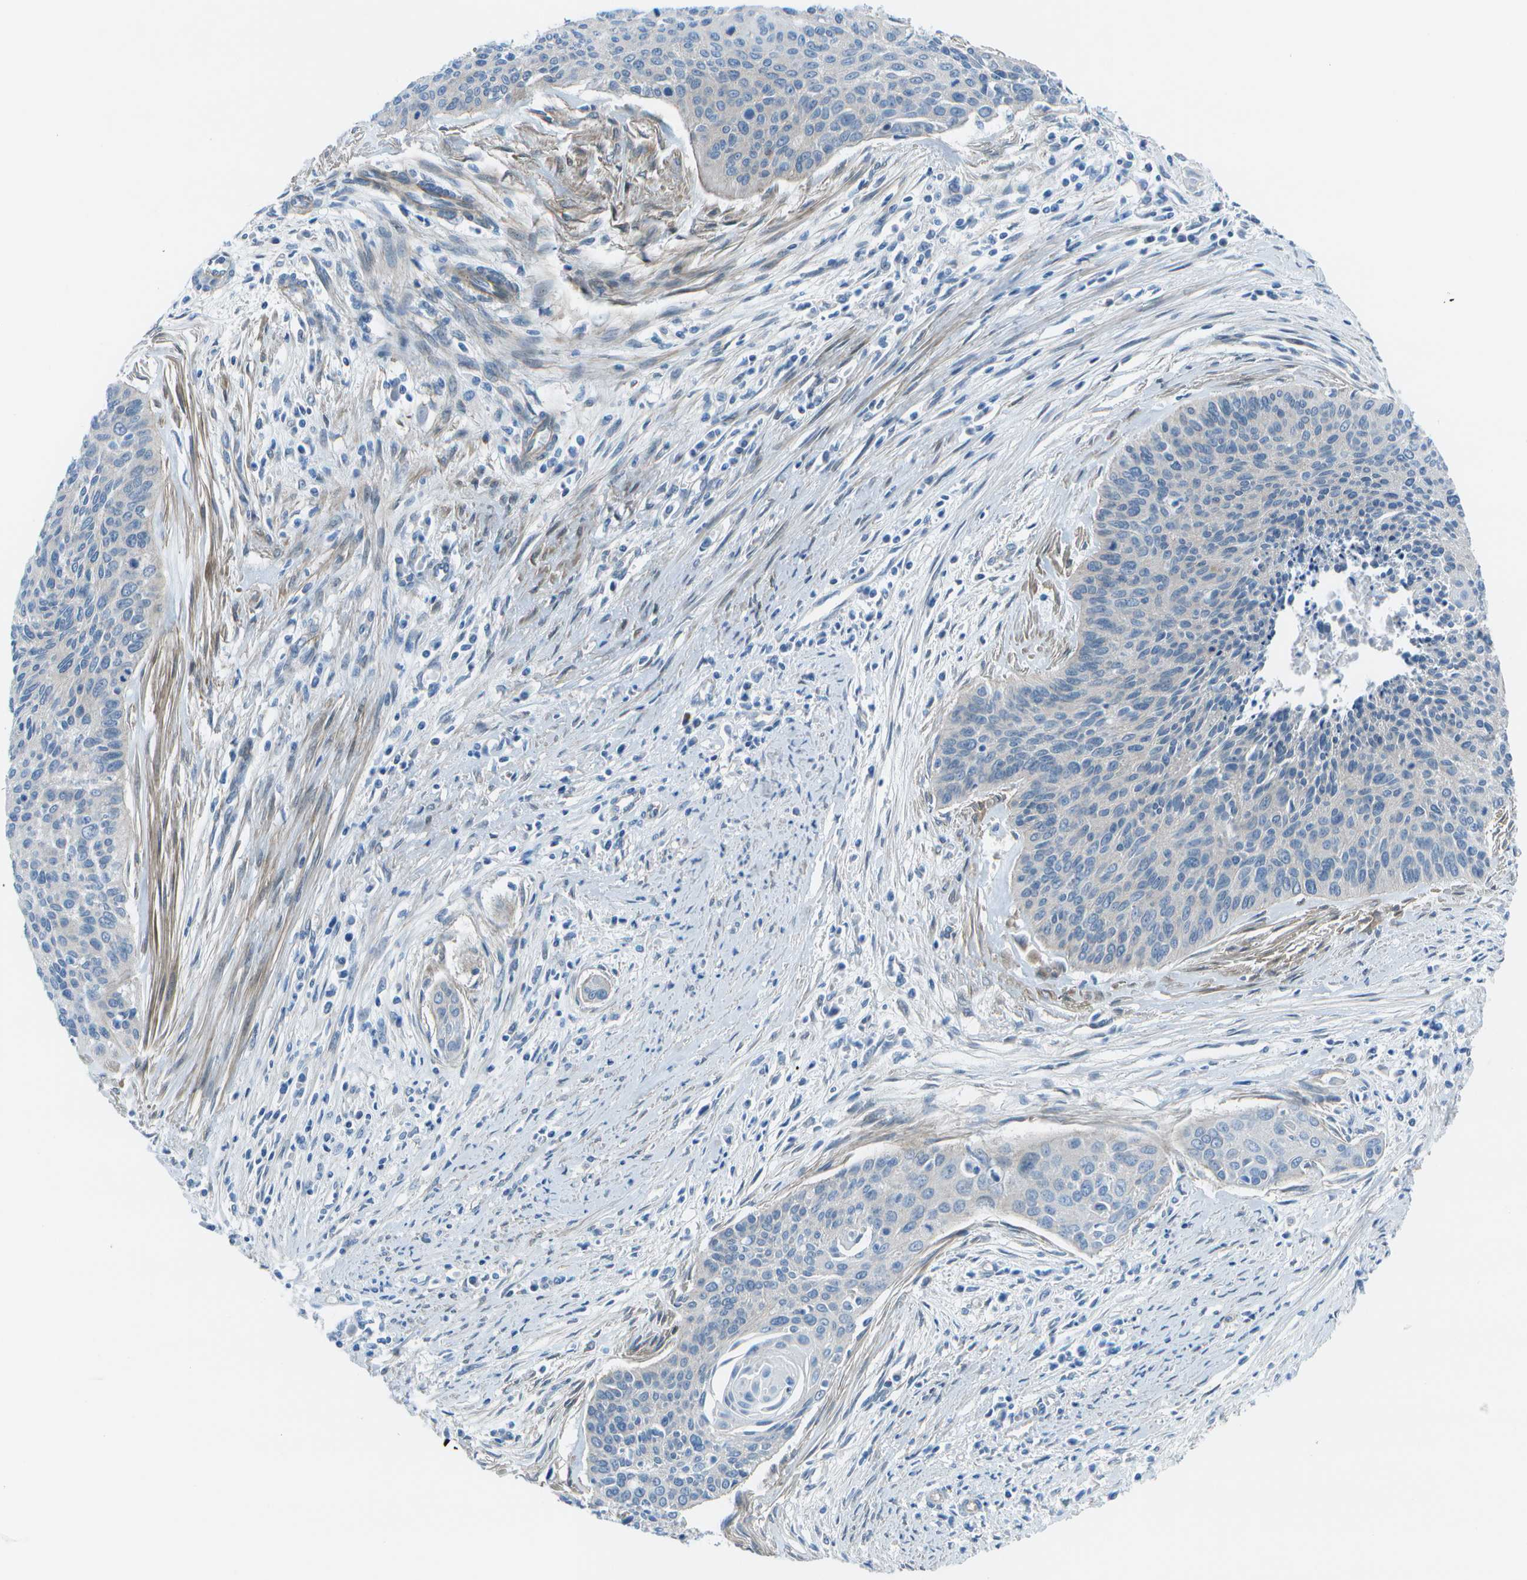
{"staining": {"intensity": "negative", "quantity": "none", "location": "none"}, "tissue": "cervical cancer", "cell_type": "Tumor cells", "image_type": "cancer", "snomed": [{"axis": "morphology", "description": "Squamous cell carcinoma, NOS"}, {"axis": "topography", "description": "Cervix"}], "caption": "This photomicrograph is of squamous cell carcinoma (cervical) stained with IHC to label a protein in brown with the nuclei are counter-stained blue. There is no staining in tumor cells.", "gene": "SORBS3", "patient": {"sex": "female", "age": 55}}